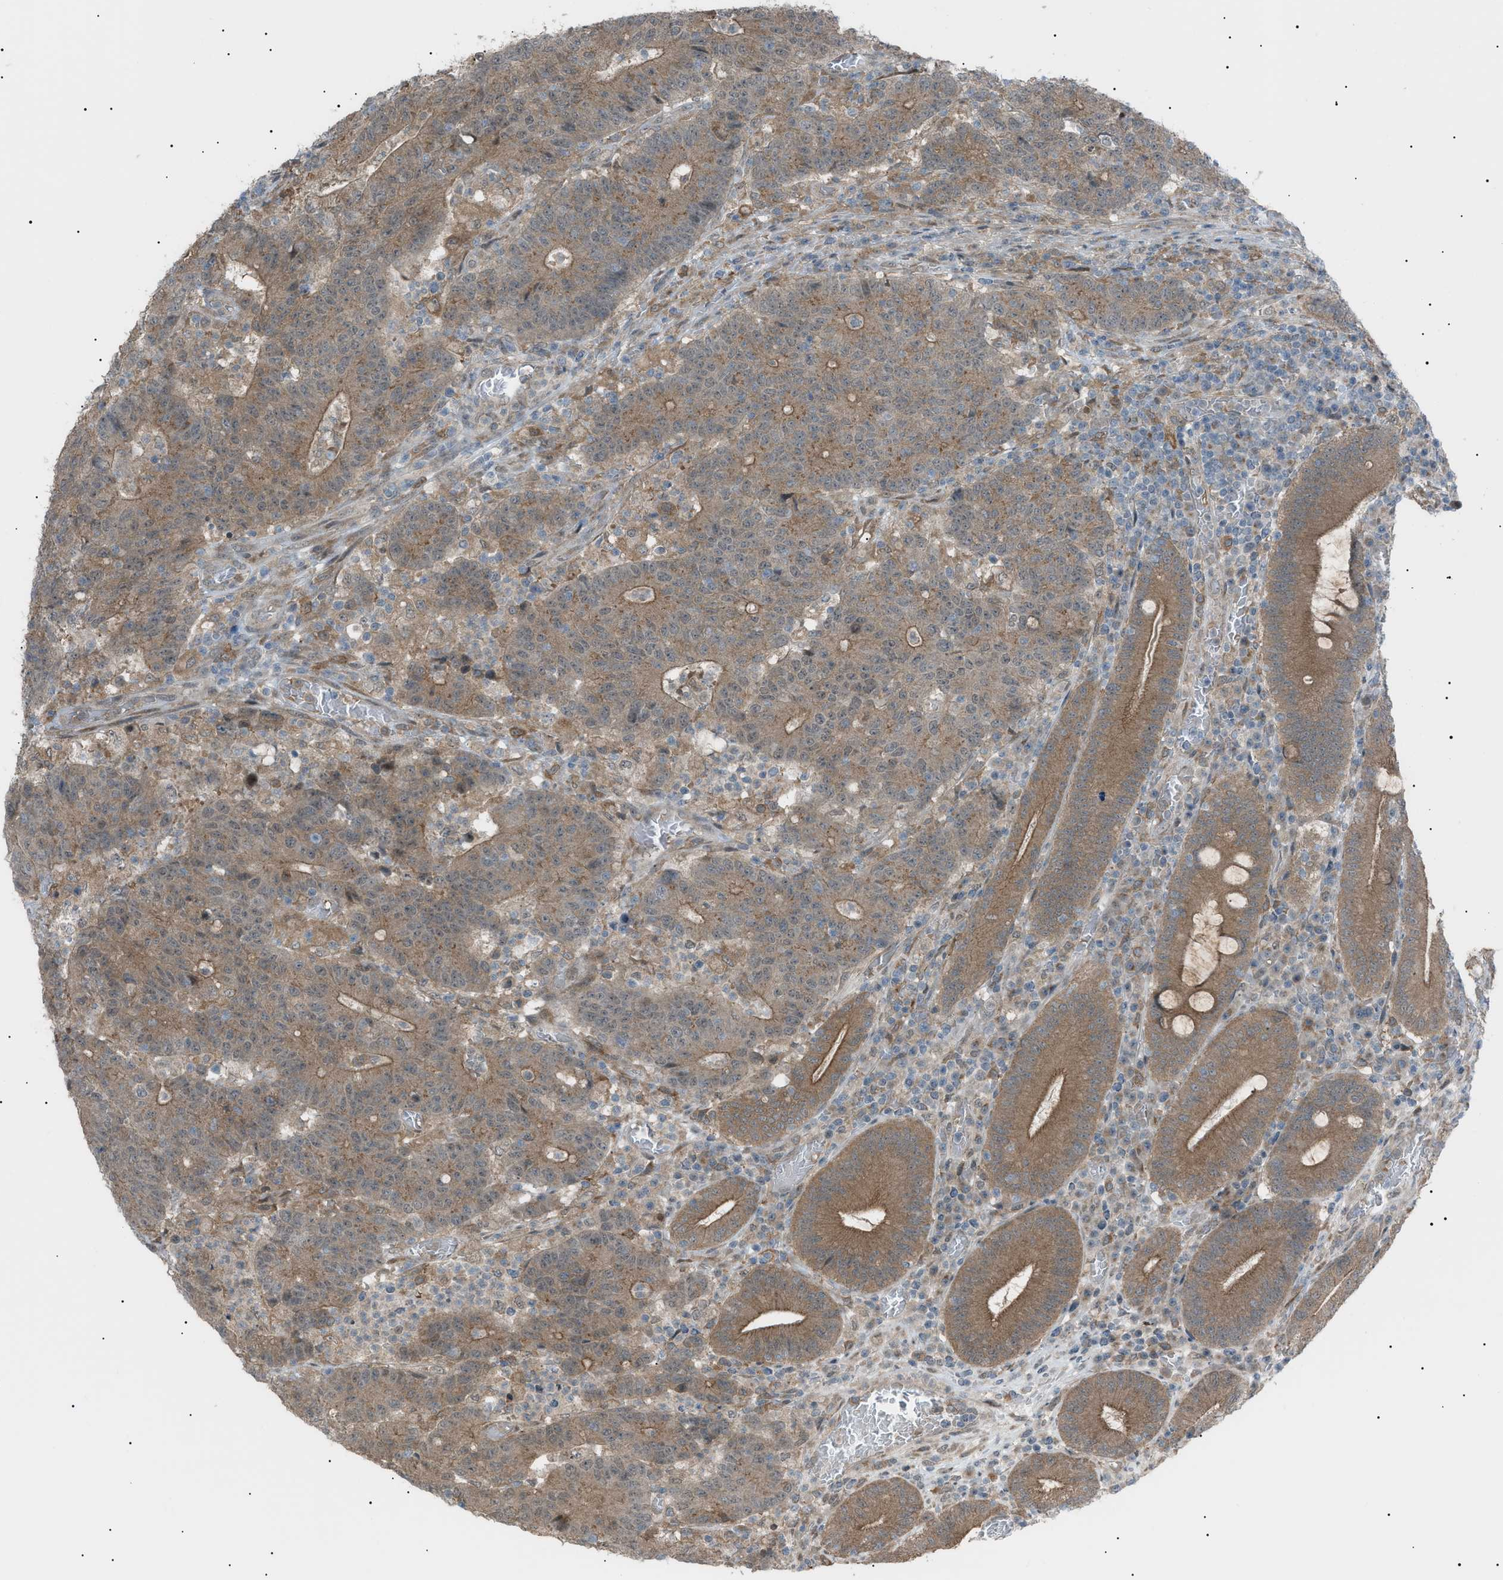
{"staining": {"intensity": "moderate", "quantity": ">75%", "location": "cytoplasmic/membranous"}, "tissue": "colorectal cancer", "cell_type": "Tumor cells", "image_type": "cancer", "snomed": [{"axis": "morphology", "description": "Normal tissue, NOS"}, {"axis": "morphology", "description": "Adenocarcinoma, NOS"}, {"axis": "topography", "description": "Colon"}], "caption": "A high-resolution image shows IHC staining of adenocarcinoma (colorectal), which reveals moderate cytoplasmic/membranous expression in approximately >75% of tumor cells. The staining was performed using DAB, with brown indicating positive protein expression. Nuclei are stained blue with hematoxylin.", "gene": "LPIN2", "patient": {"sex": "female", "age": 75}}